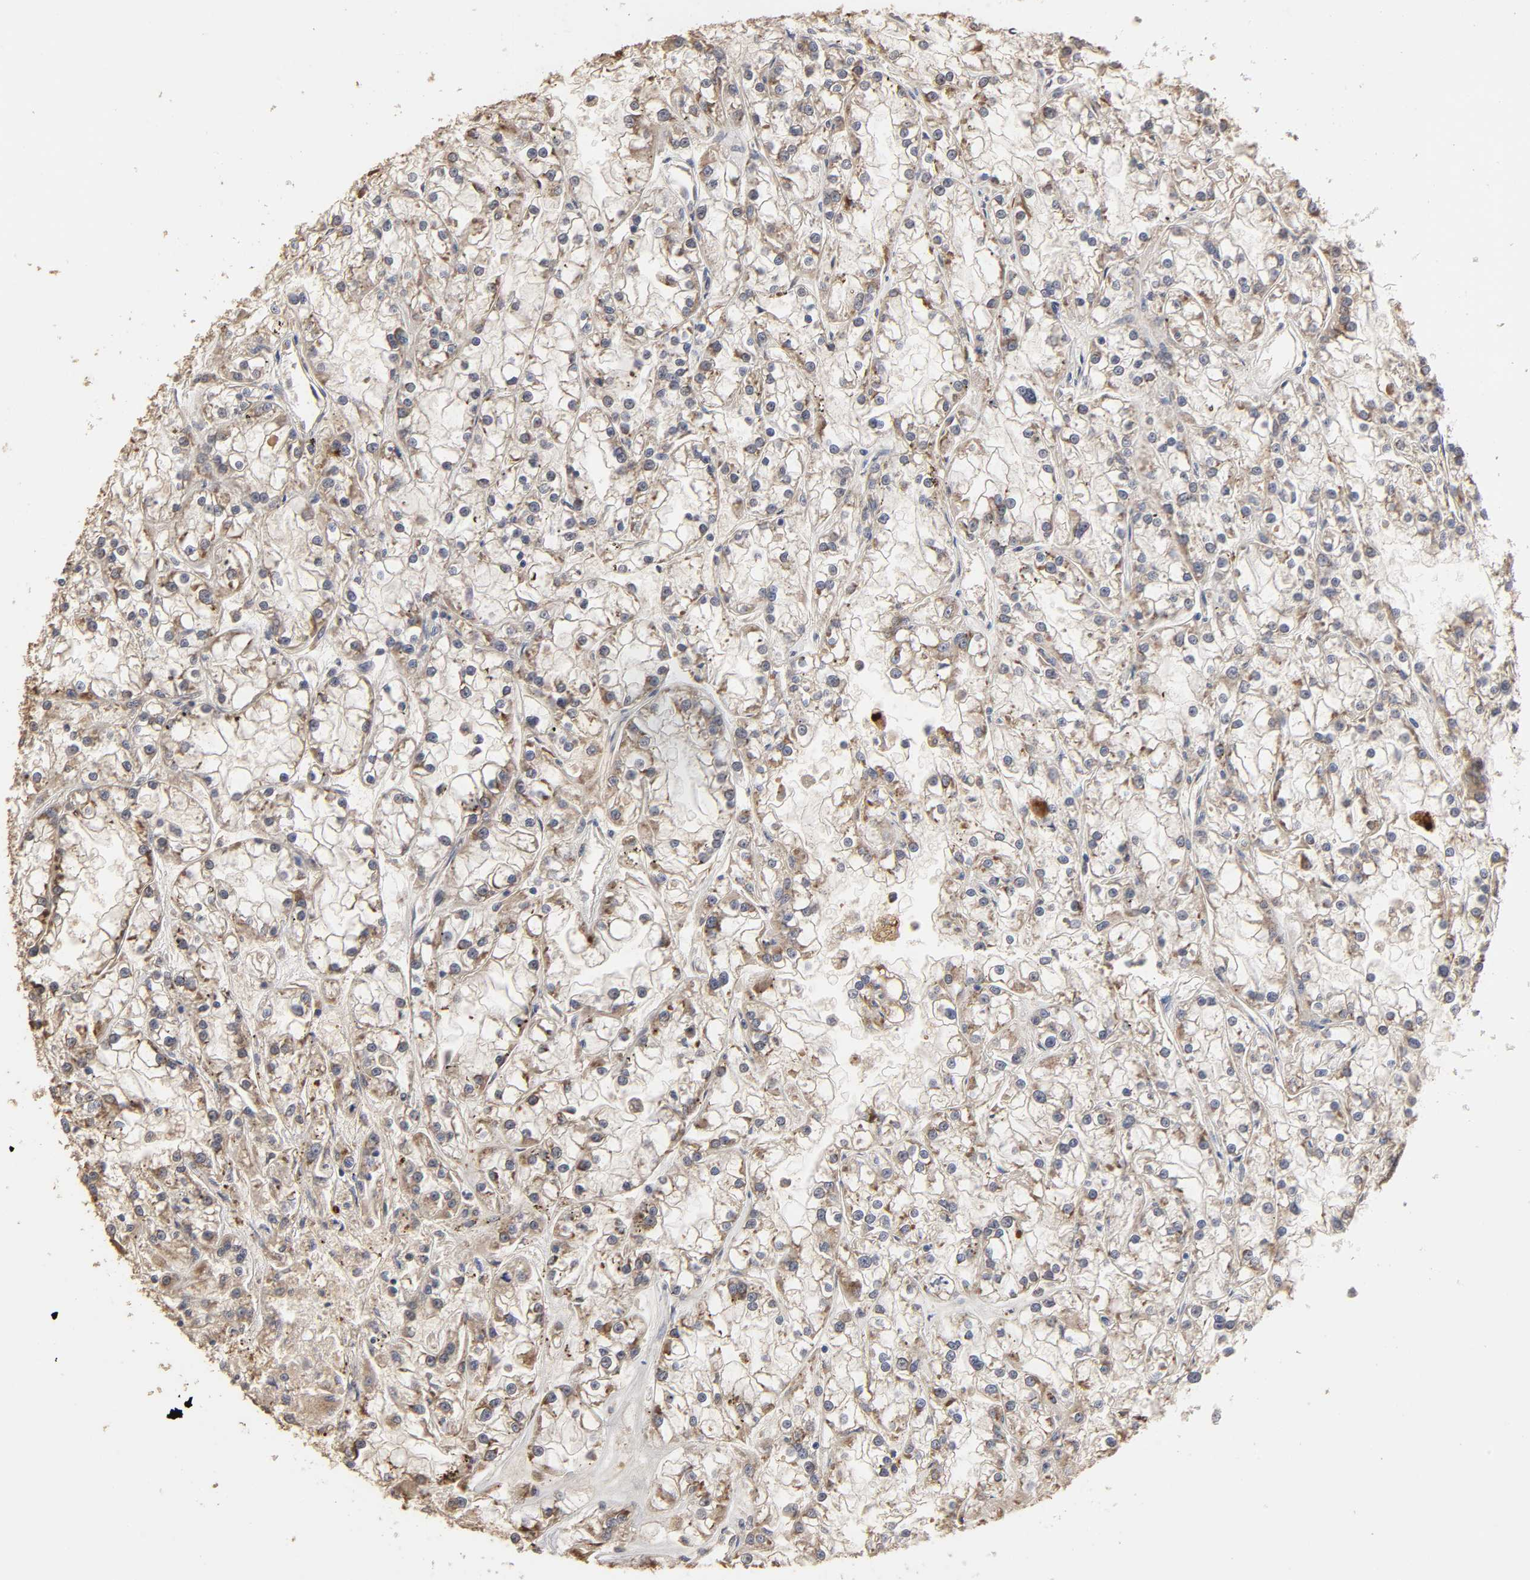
{"staining": {"intensity": "weak", "quantity": "25%-75%", "location": "cytoplasmic/membranous"}, "tissue": "renal cancer", "cell_type": "Tumor cells", "image_type": "cancer", "snomed": [{"axis": "morphology", "description": "Adenocarcinoma, NOS"}, {"axis": "topography", "description": "Kidney"}], "caption": "Protein positivity by IHC demonstrates weak cytoplasmic/membranous staining in approximately 25%-75% of tumor cells in renal cancer. The staining is performed using DAB brown chromogen to label protein expression. The nuclei are counter-stained blue using hematoxylin.", "gene": "EIF4G2", "patient": {"sex": "female", "age": 52}}